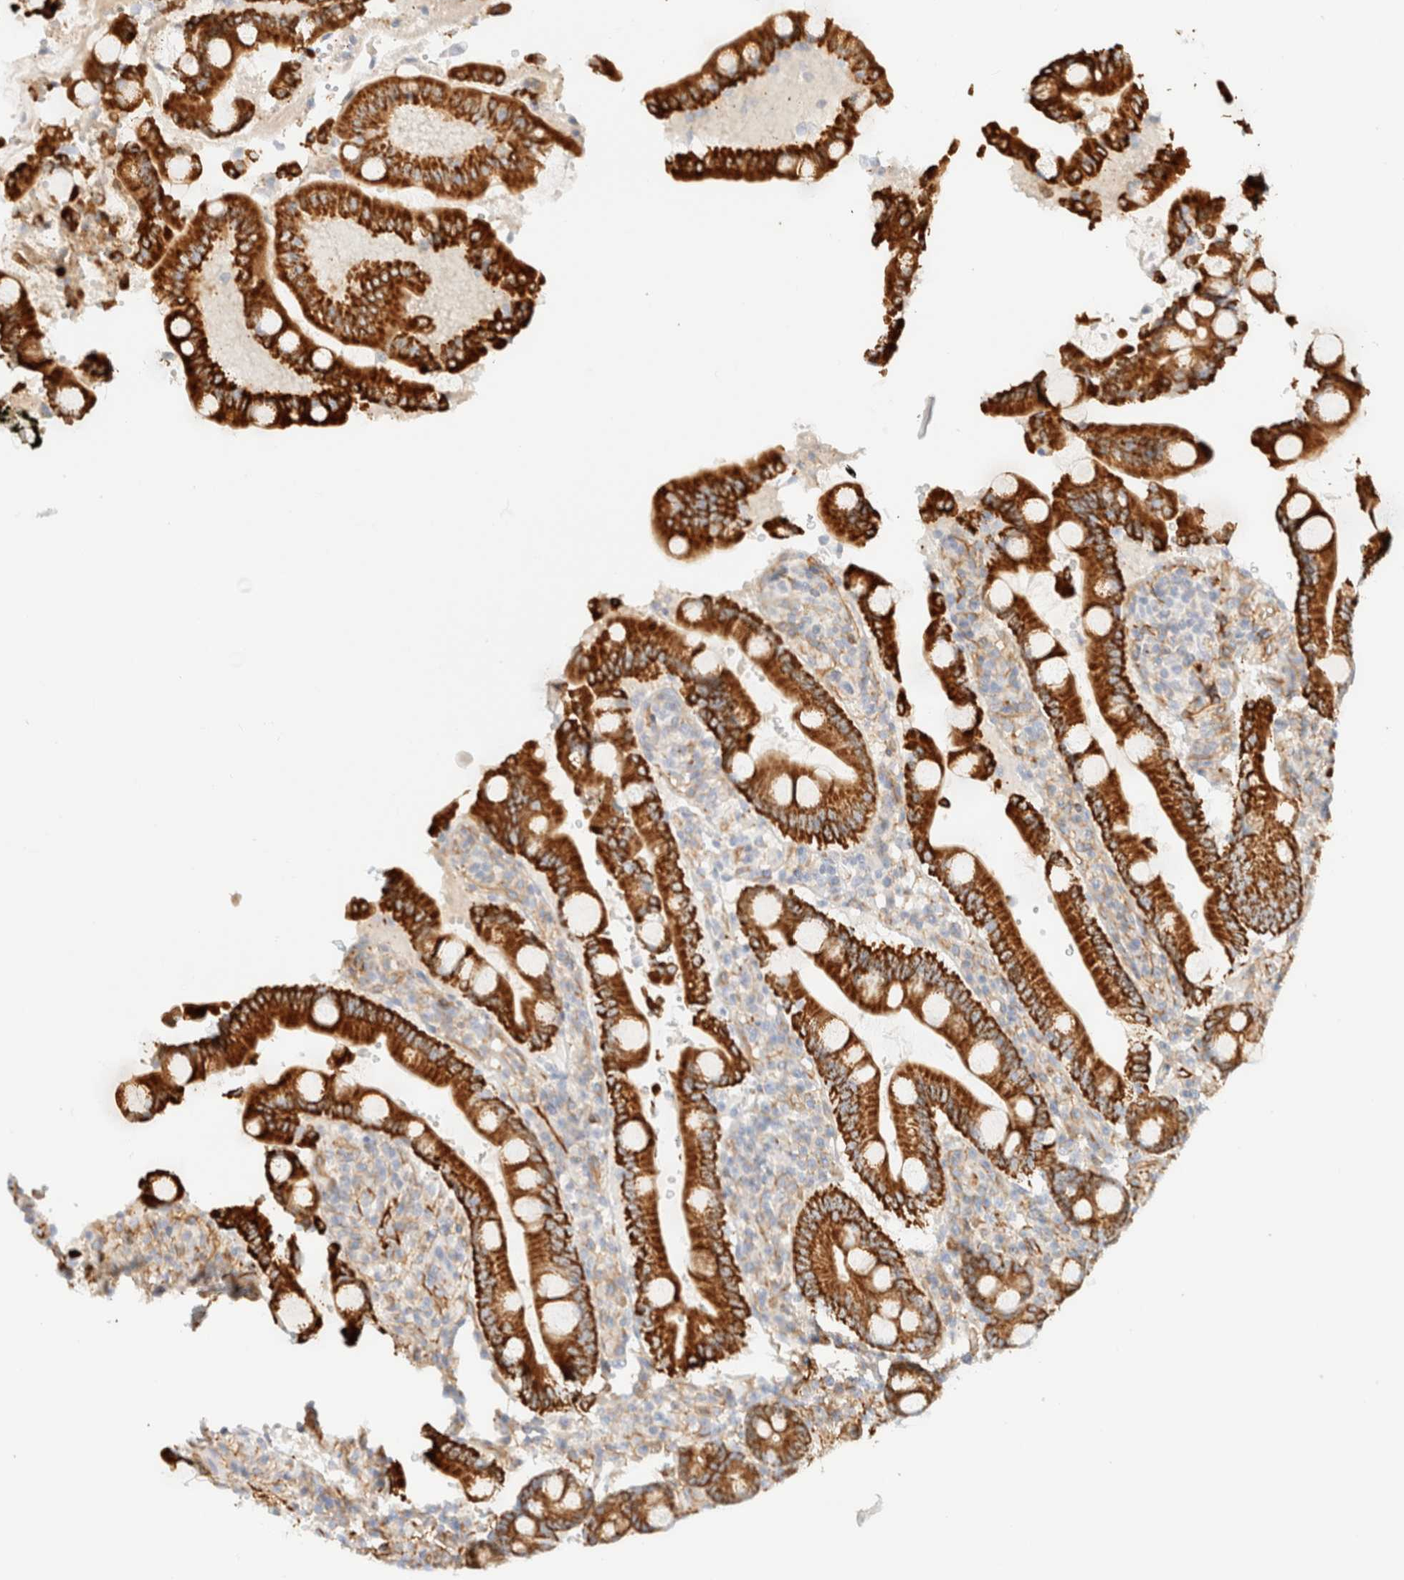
{"staining": {"intensity": "strong", "quantity": ">75%", "location": "cytoplasmic/membranous"}, "tissue": "duodenum", "cell_type": "Glandular cells", "image_type": "normal", "snomed": [{"axis": "morphology", "description": "Normal tissue, NOS"}, {"axis": "topography", "description": "Small intestine, NOS"}], "caption": "Normal duodenum displays strong cytoplasmic/membranous staining in about >75% of glandular cells, visualized by immunohistochemistry. (brown staining indicates protein expression, while blue staining denotes nuclei).", "gene": "CYB5R4", "patient": {"sex": "female", "age": 71}}